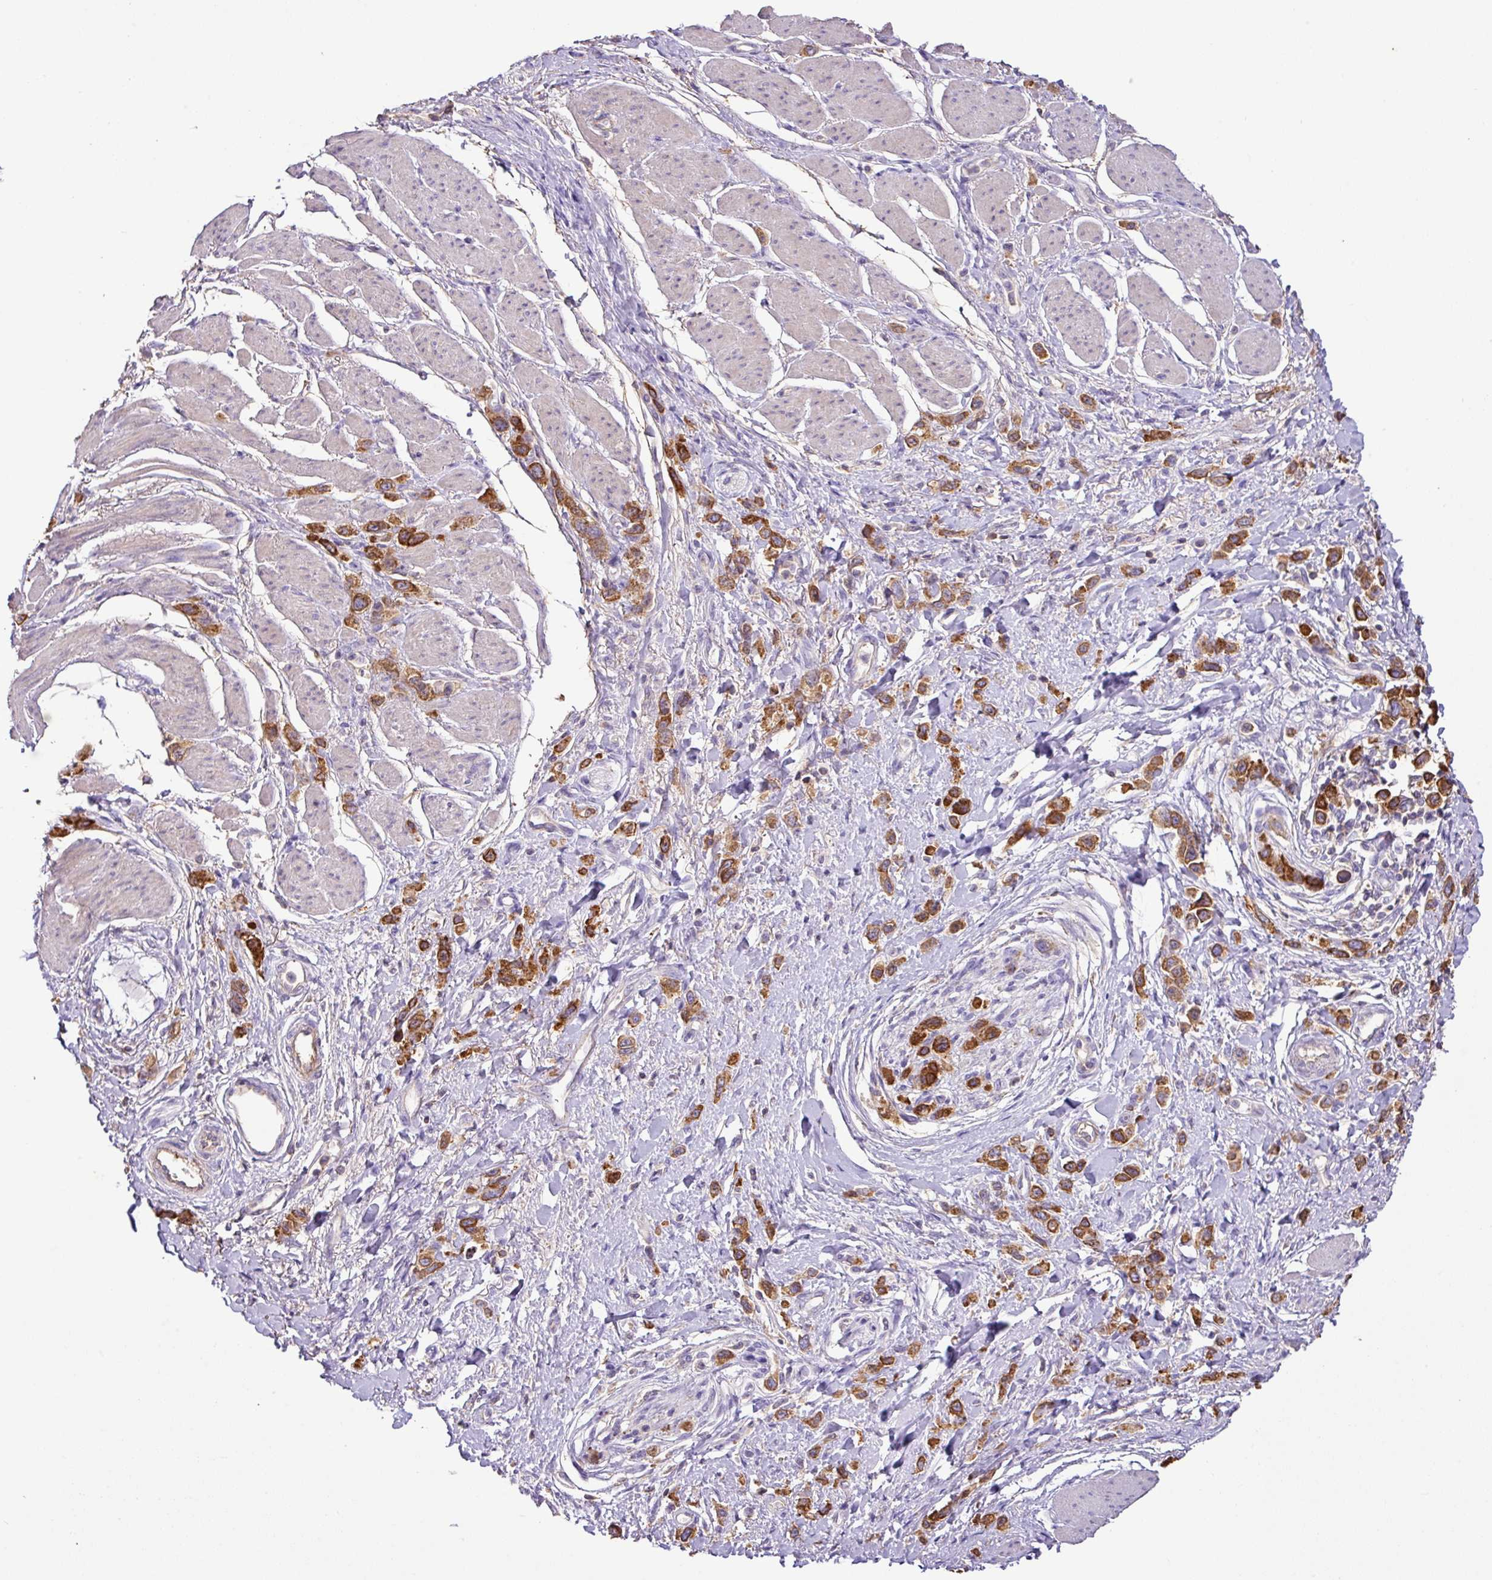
{"staining": {"intensity": "strong", "quantity": ">75%", "location": "cytoplasmic/membranous"}, "tissue": "stomach cancer", "cell_type": "Tumor cells", "image_type": "cancer", "snomed": [{"axis": "morphology", "description": "Adenocarcinoma, NOS"}, {"axis": "topography", "description": "Stomach"}], "caption": "Immunohistochemical staining of stomach cancer reveals strong cytoplasmic/membranous protein expression in about >75% of tumor cells.", "gene": "AGR3", "patient": {"sex": "female", "age": 65}}